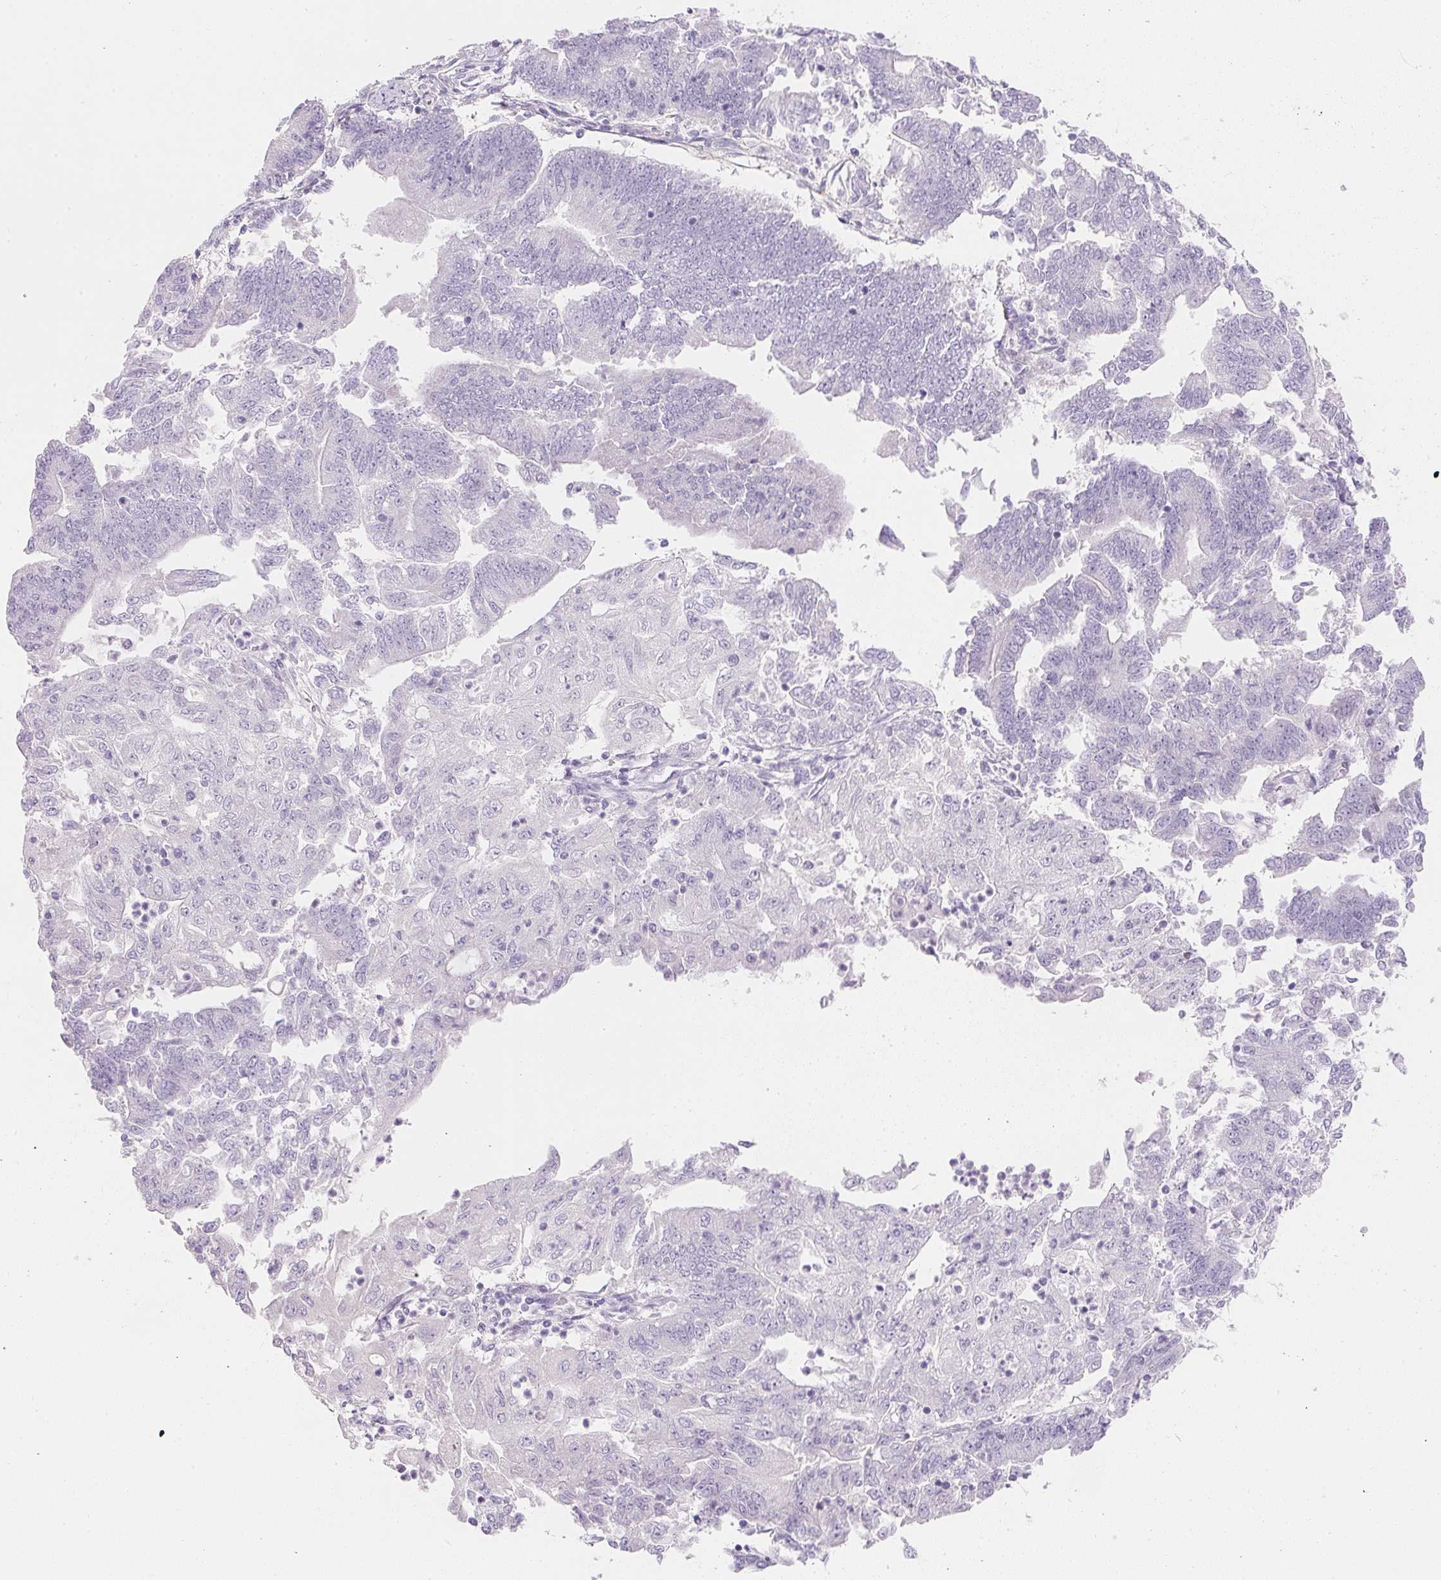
{"staining": {"intensity": "negative", "quantity": "none", "location": "none"}, "tissue": "endometrial cancer", "cell_type": "Tumor cells", "image_type": "cancer", "snomed": [{"axis": "morphology", "description": "Adenocarcinoma, NOS"}, {"axis": "topography", "description": "Endometrium"}], "caption": "IHC of human endometrial cancer exhibits no staining in tumor cells.", "gene": "KCNE2", "patient": {"sex": "female", "age": 70}}